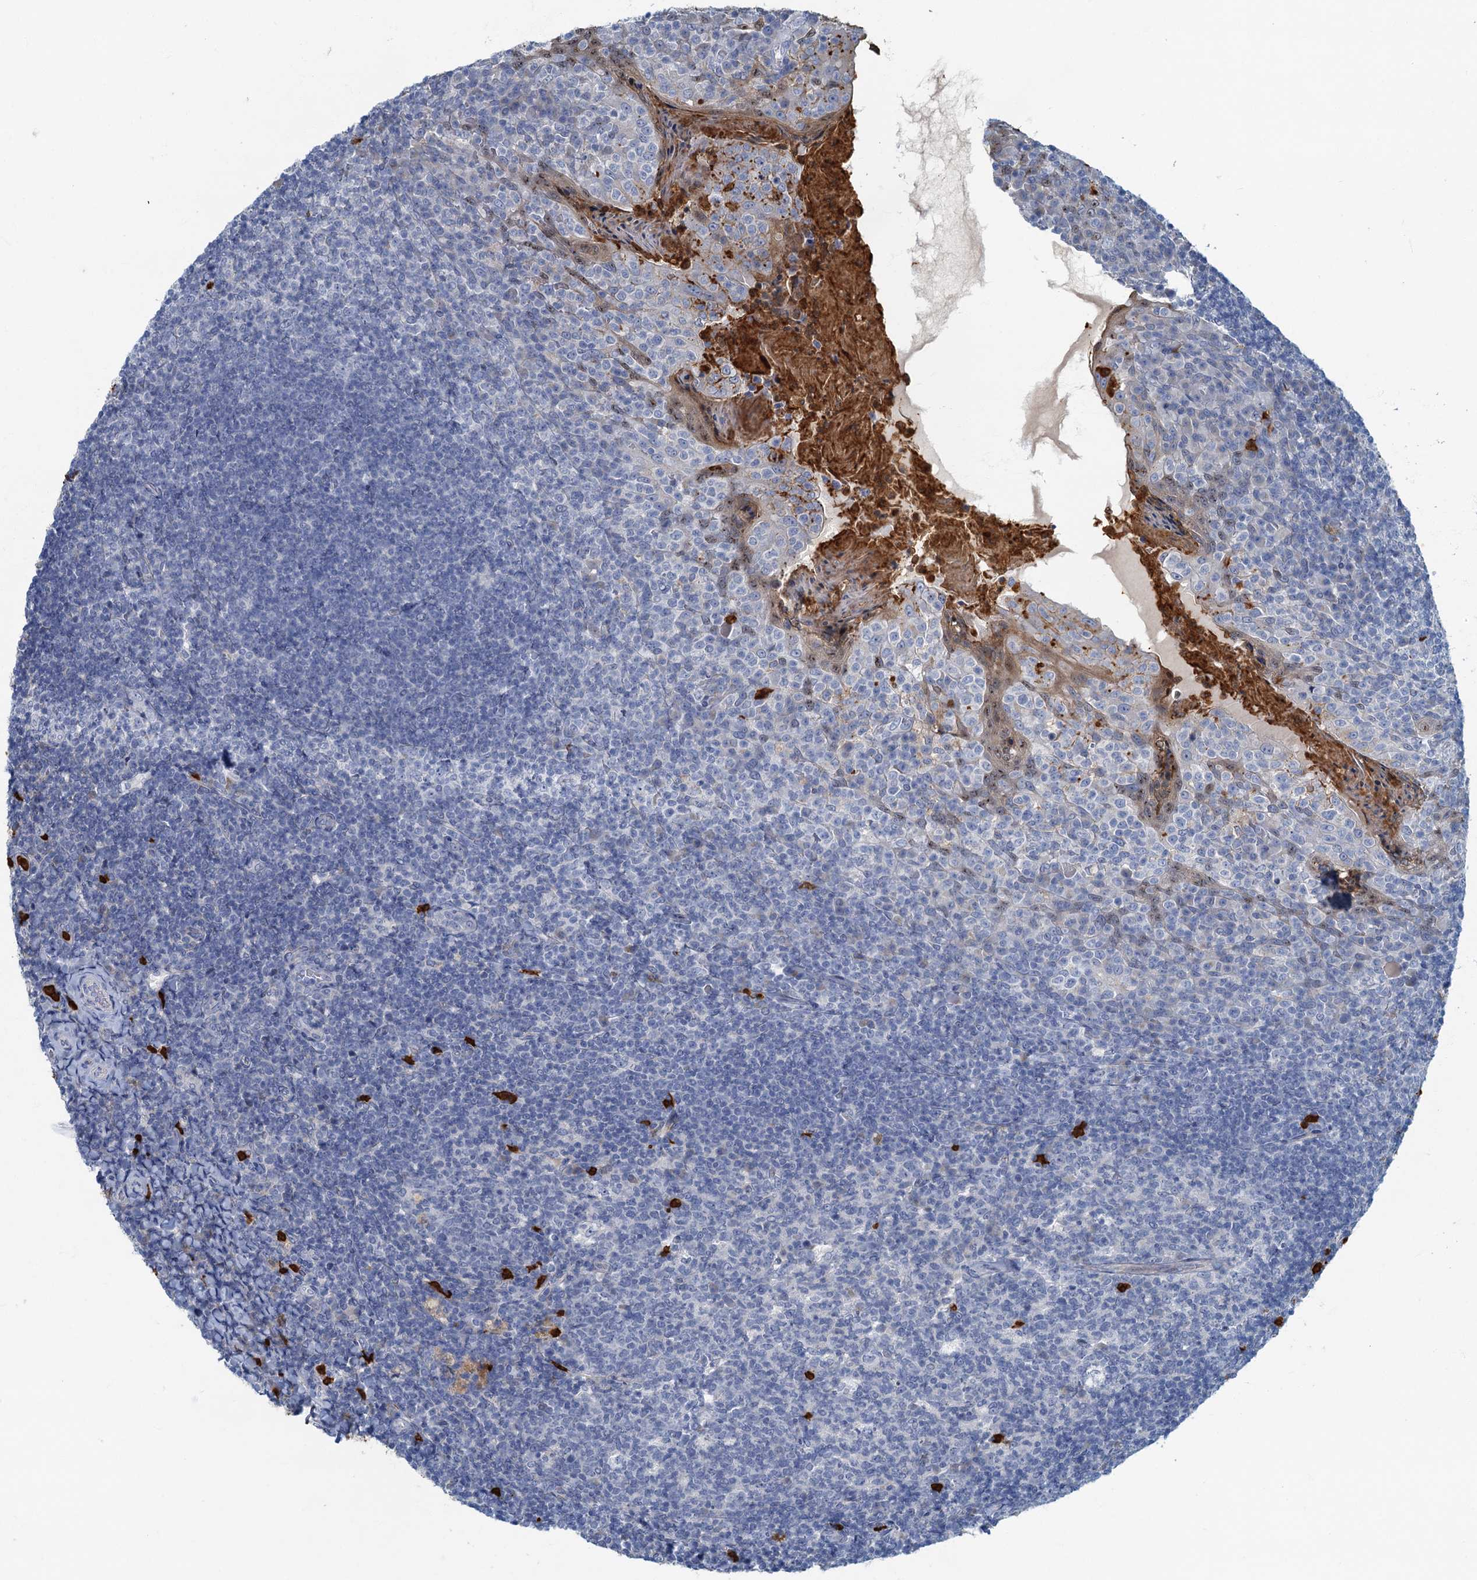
{"staining": {"intensity": "negative", "quantity": "none", "location": "none"}, "tissue": "tonsil", "cell_type": "Germinal center cells", "image_type": "normal", "snomed": [{"axis": "morphology", "description": "Normal tissue, NOS"}, {"axis": "topography", "description": "Tonsil"}], "caption": "The image demonstrates no staining of germinal center cells in benign tonsil.", "gene": "ANKDD1A", "patient": {"sex": "female", "age": 10}}